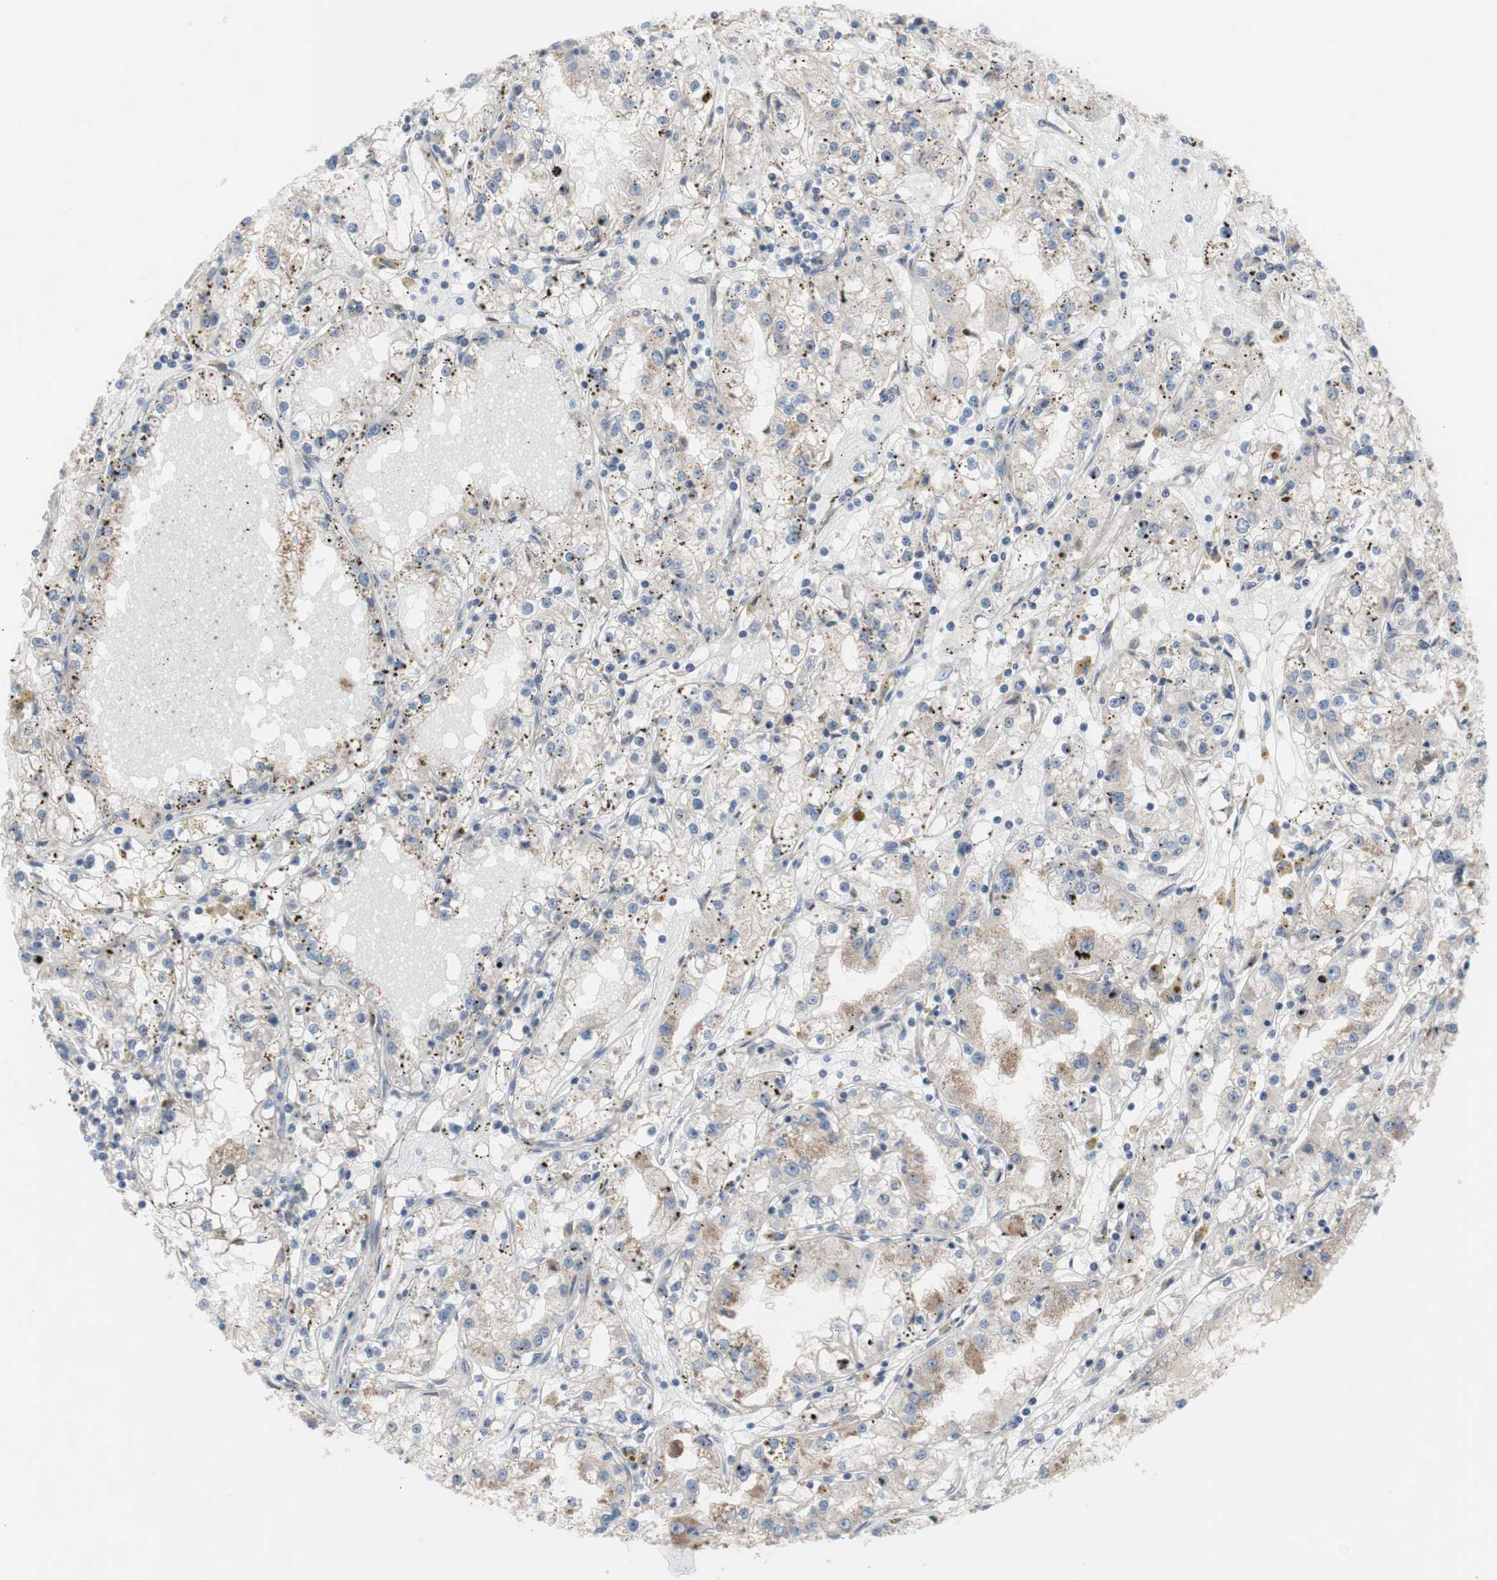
{"staining": {"intensity": "weak", "quantity": "<25%", "location": "cytoplasmic/membranous"}, "tissue": "renal cancer", "cell_type": "Tumor cells", "image_type": "cancer", "snomed": [{"axis": "morphology", "description": "Adenocarcinoma, NOS"}, {"axis": "topography", "description": "Kidney"}], "caption": "Image shows no significant protein expression in tumor cells of renal cancer.", "gene": "TTC14", "patient": {"sex": "male", "age": 56}}